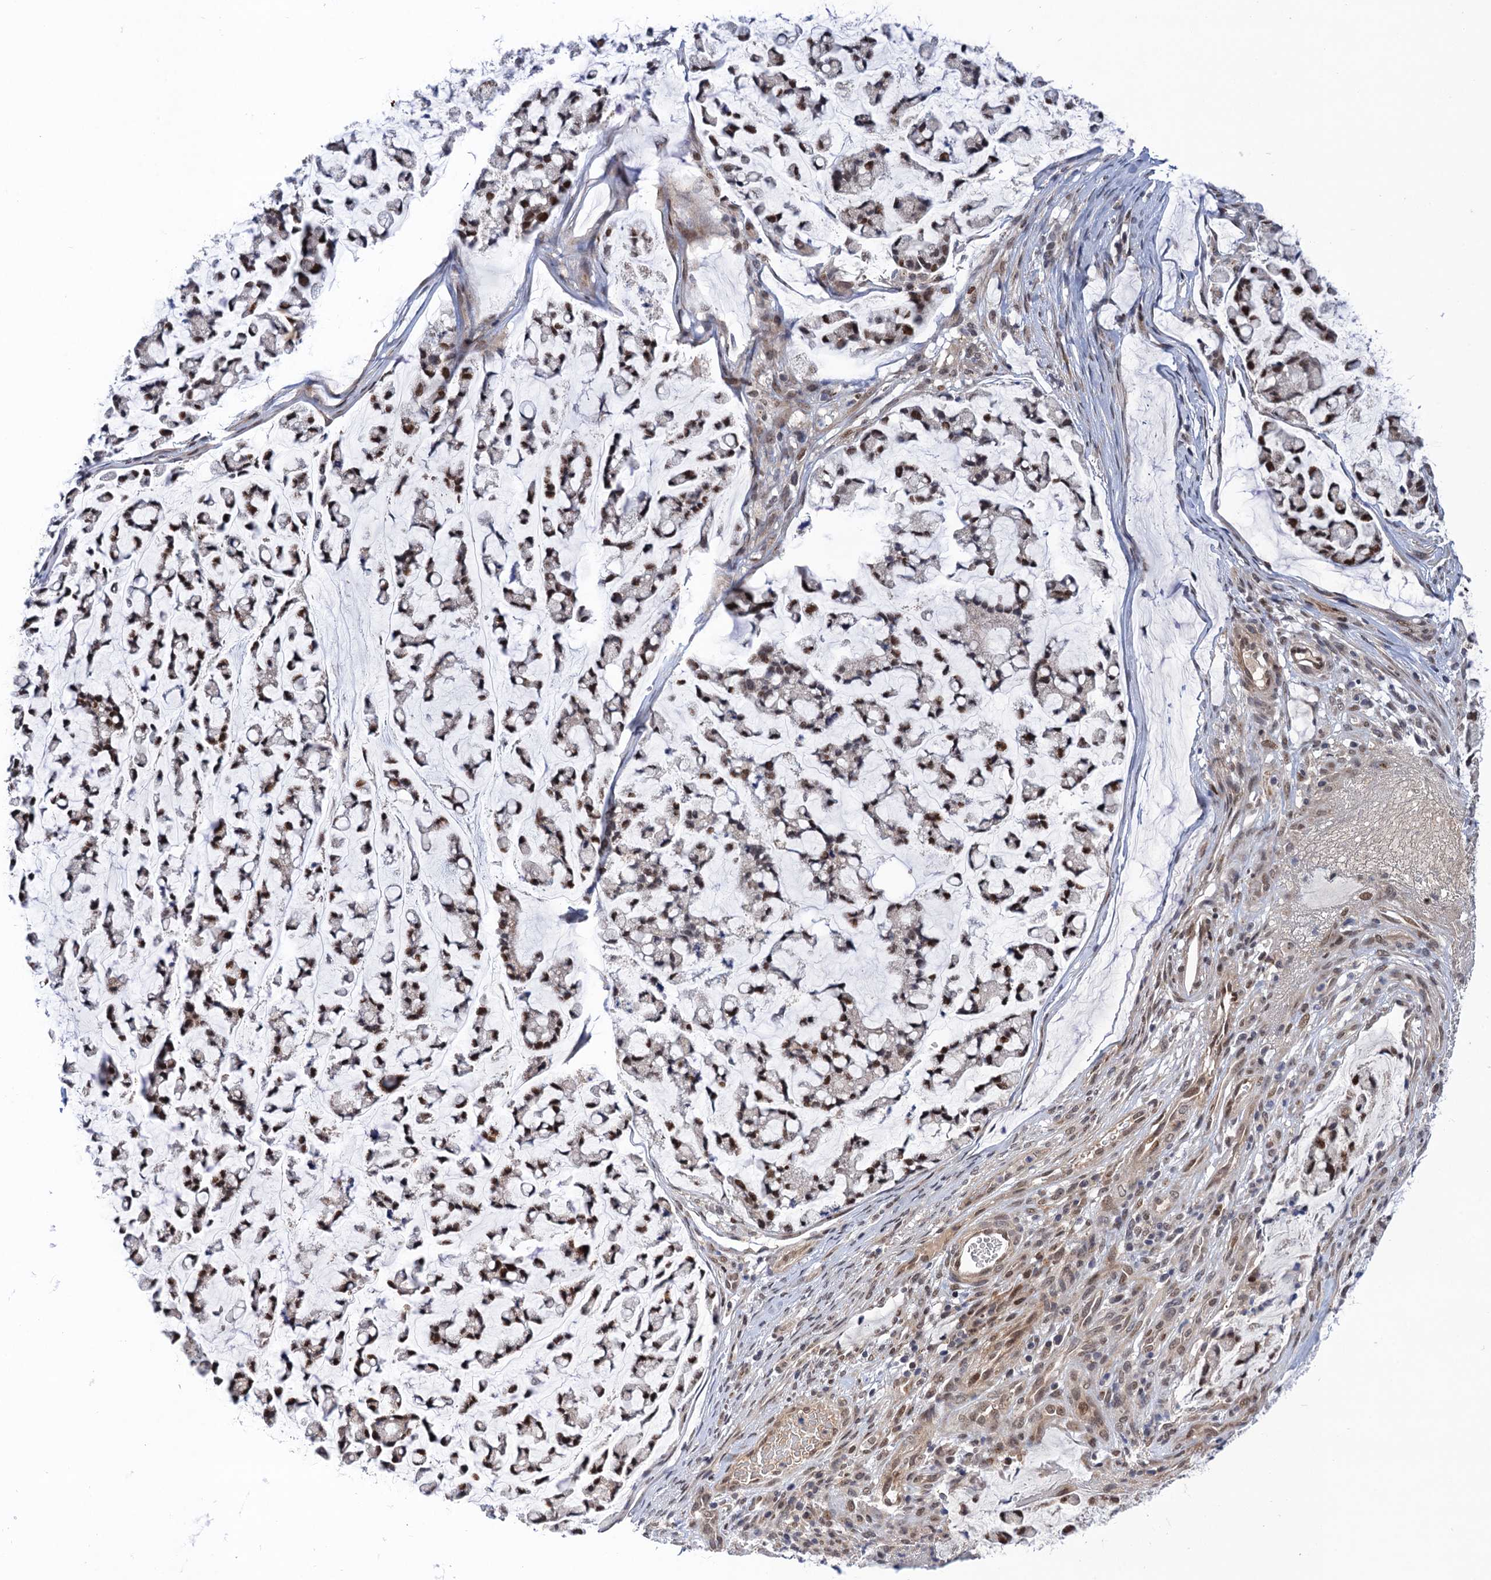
{"staining": {"intensity": "moderate", "quantity": ">75%", "location": "nuclear"}, "tissue": "stomach cancer", "cell_type": "Tumor cells", "image_type": "cancer", "snomed": [{"axis": "morphology", "description": "Adenocarcinoma, NOS"}, {"axis": "topography", "description": "Stomach, lower"}], "caption": "Moderate nuclear protein expression is identified in about >75% of tumor cells in adenocarcinoma (stomach).", "gene": "NEK8", "patient": {"sex": "male", "age": 67}}